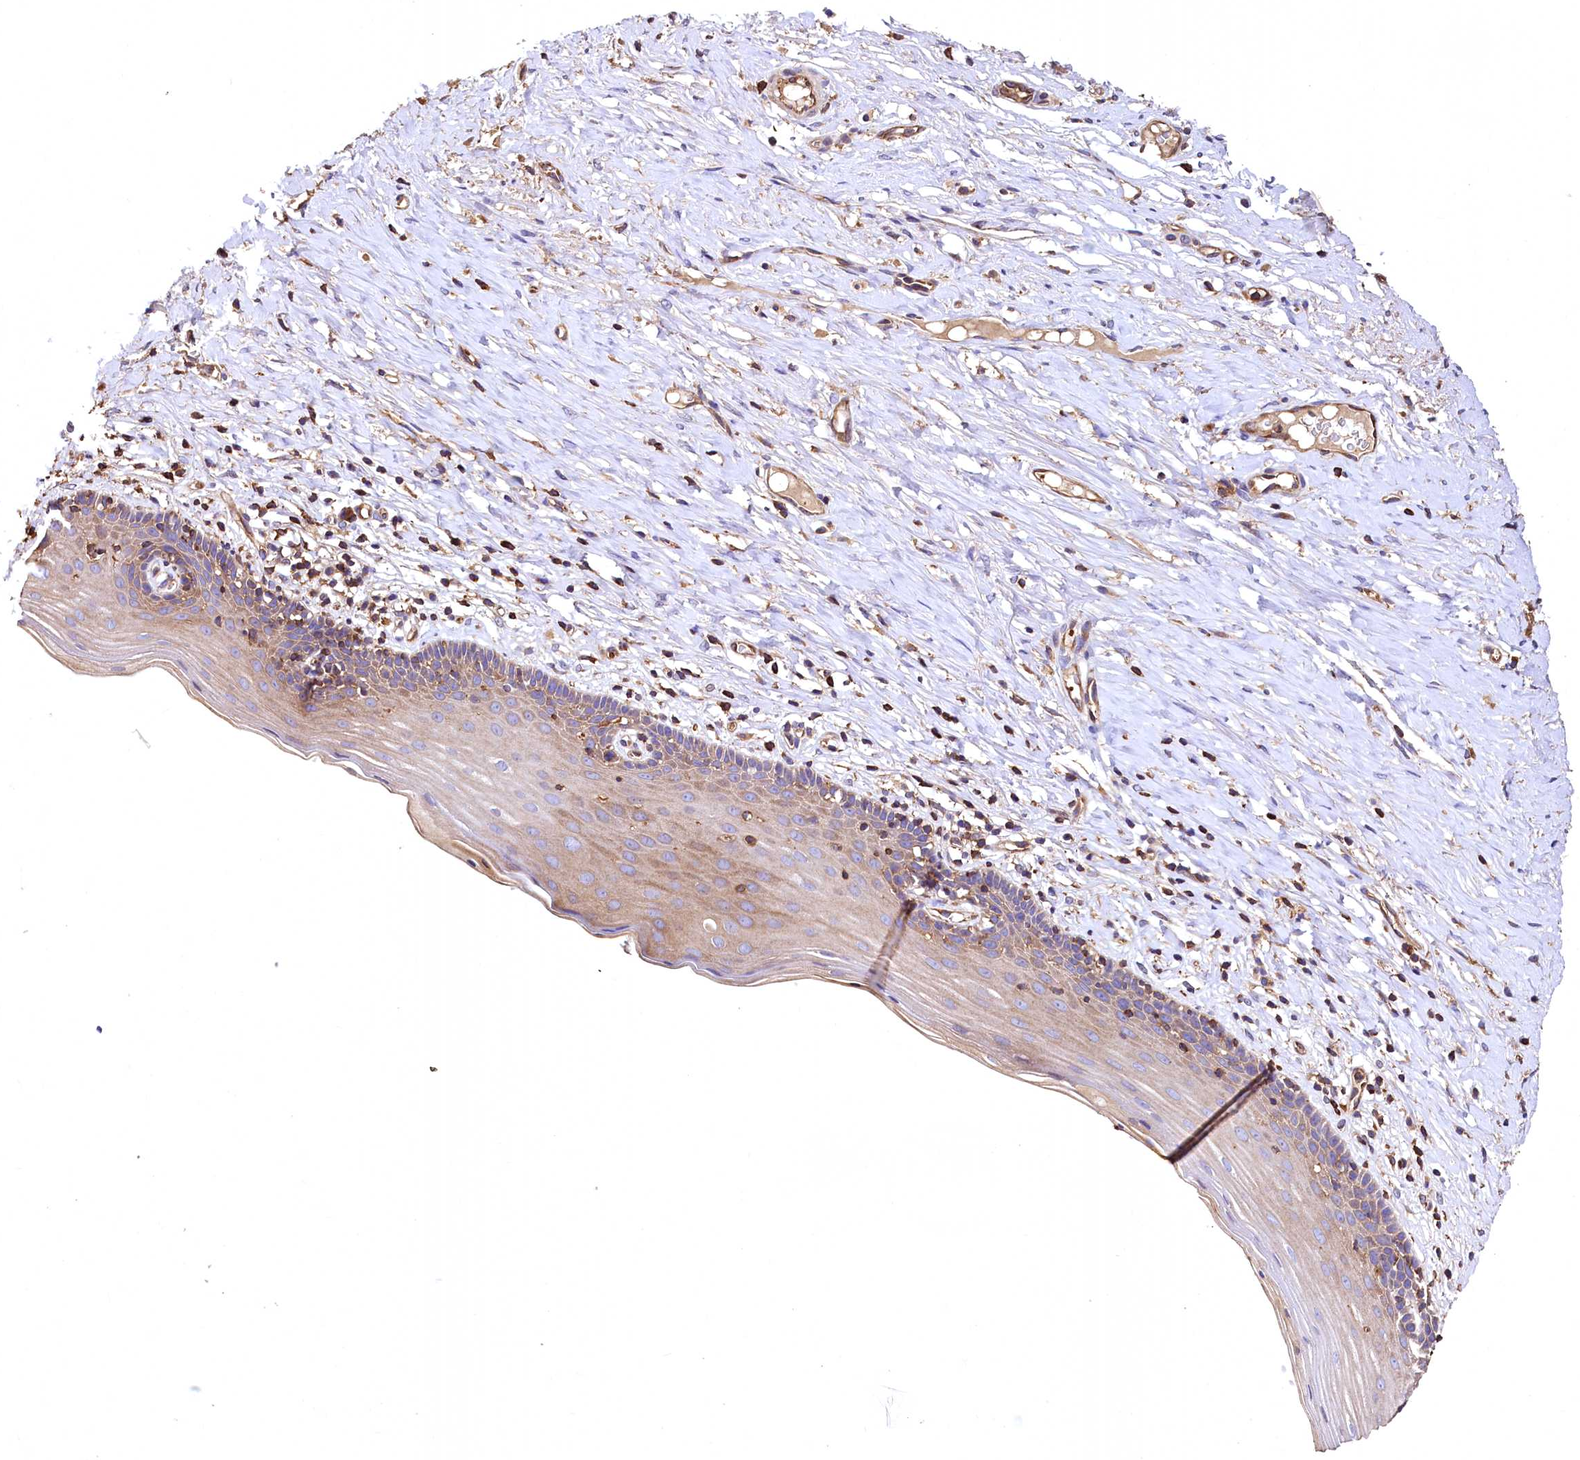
{"staining": {"intensity": "moderate", "quantity": ">75%", "location": "cytoplasmic/membranous"}, "tissue": "cervix", "cell_type": "Glandular cells", "image_type": "normal", "snomed": [{"axis": "morphology", "description": "Normal tissue, NOS"}, {"axis": "topography", "description": "Cervix"}], "caption": "Immunohistochemistry photomicrograph of unremarkable cervix: human cervix stained using immunohistochemistry (IHC) shows medium levels of moderate protein expression localized specifically in the cytoplasmic/membranous of glandular cells, appearing as a cytoplasmic/membranous brown color.", "gene": "RARS2", "patient": {"sex": "female", "age": 42}}